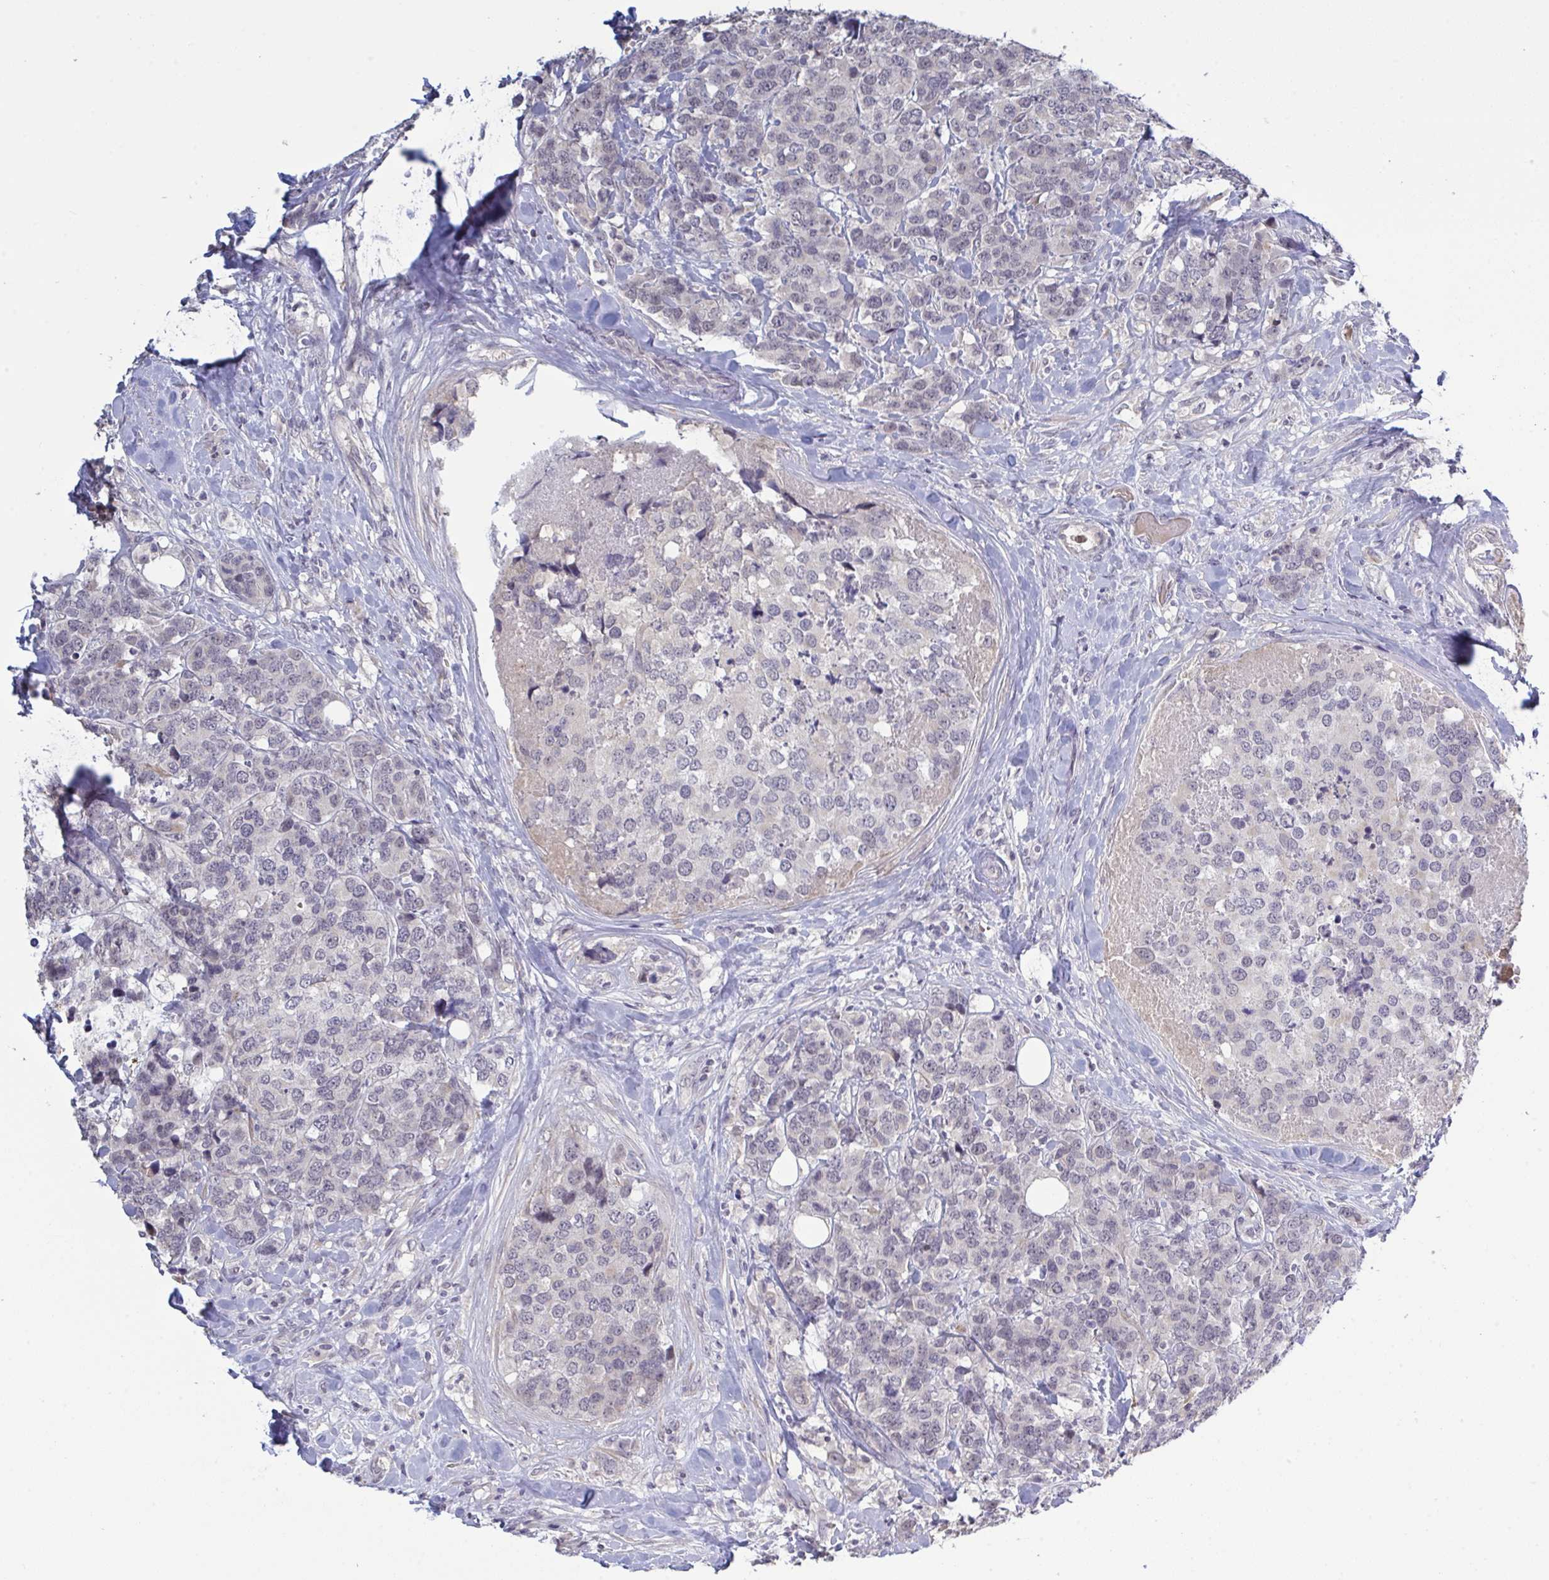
{"staining": {"intensity": "negative", "quantity": "none", "location": "none"}, "tissue": "breast cancer", "cell_type": "Tumor cells", "image_type": "cancer", "snomed": [{"axis": "morphology", "description": "Lobular carcinoma"}, {"axis": "topography", "description": "Breast"}], "caption": "DAB (3,3'-diaminobenzidine) immunohistochemical staining of human lobular carcinoma (breast) exhibits no significant staining in tumor cells.", "gene": "ZNF784", "patient": {"sex": "female", "age": 59}}